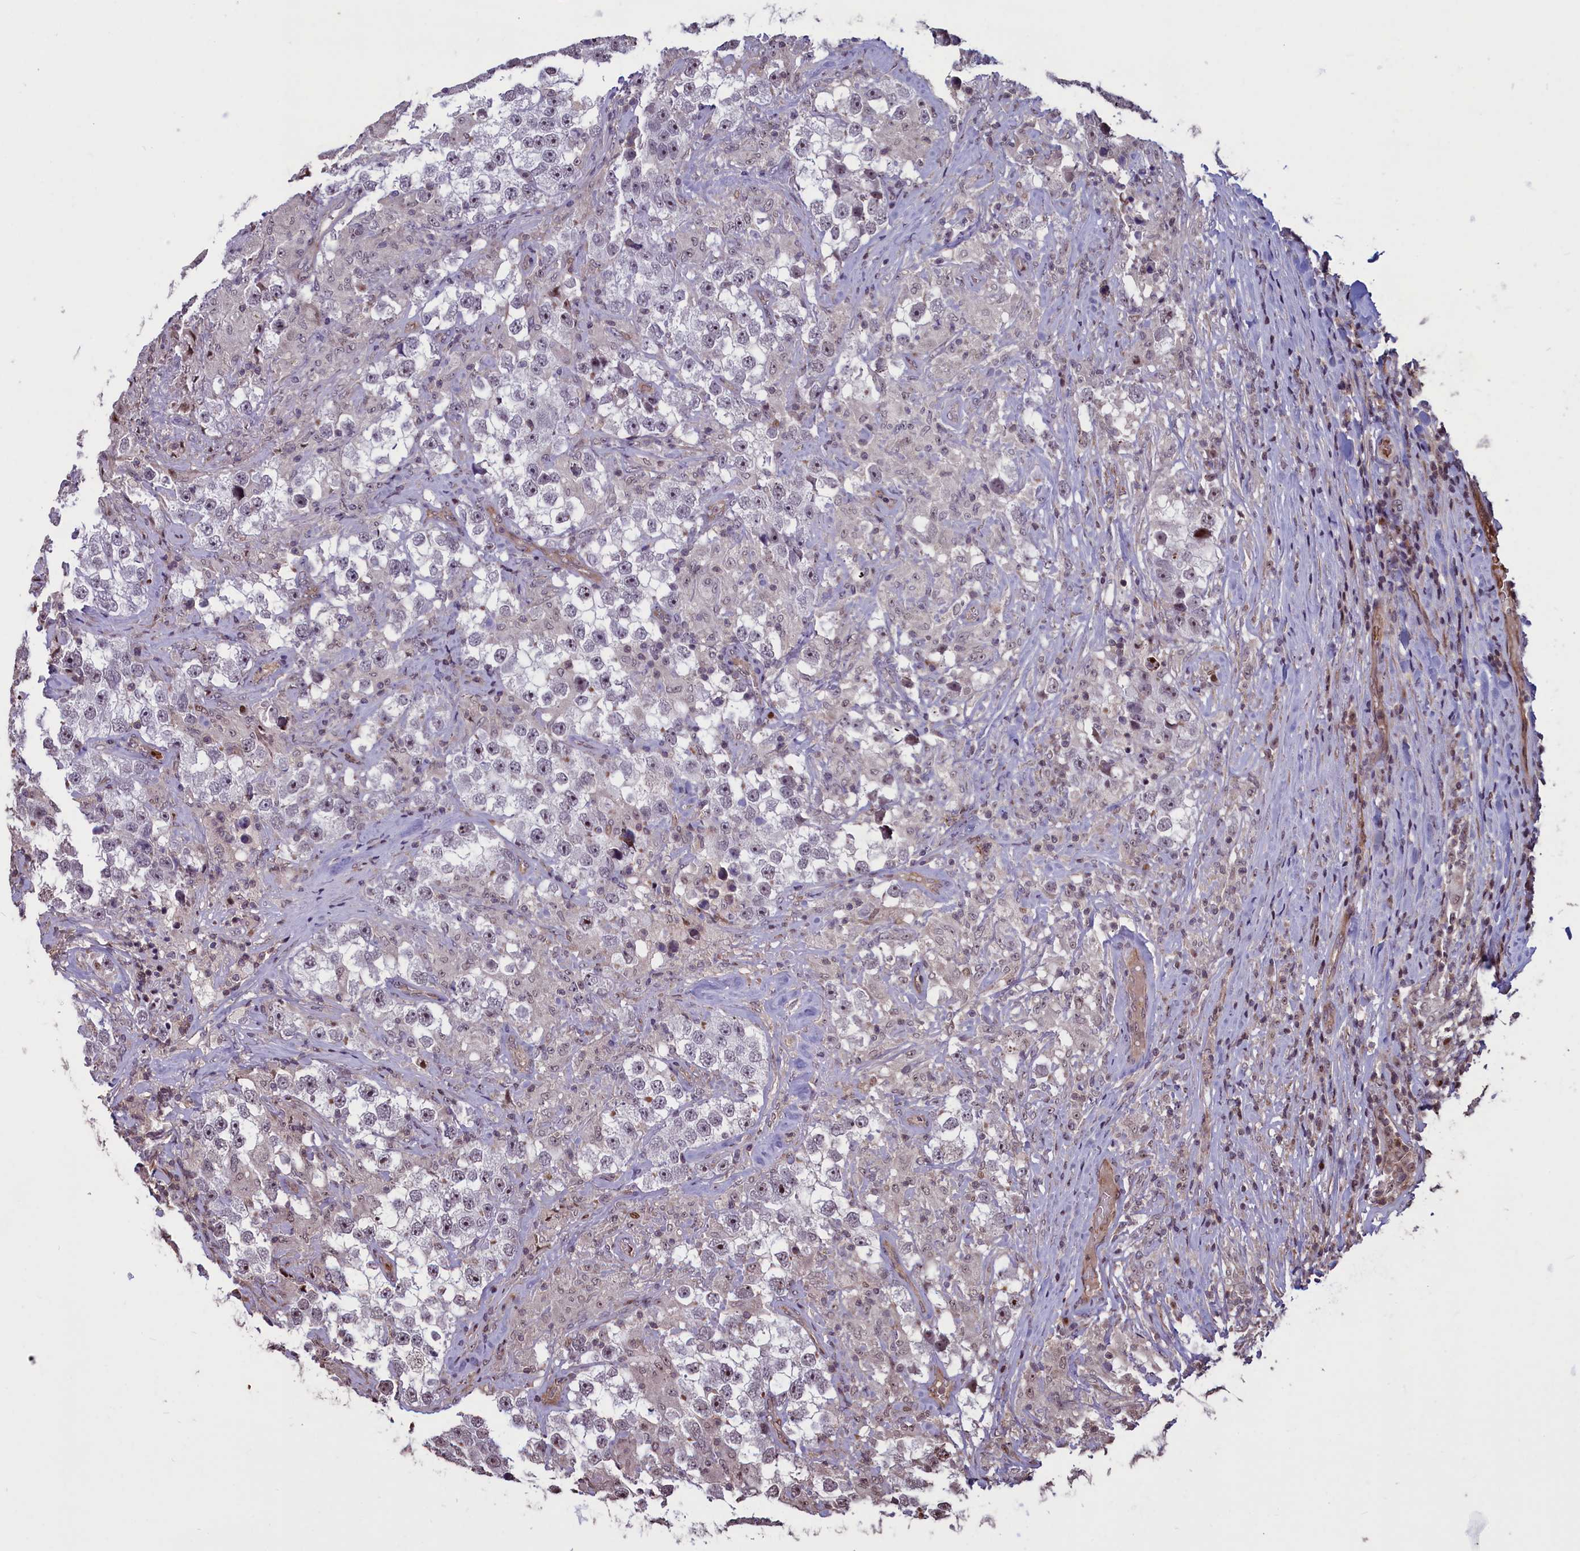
{"staining": {"intensity": "moderate", "quantity": "<25%", "location": "nuclear"}, "tissue": "testis cancer", "cell_type": "Tumor cells", "image_type": "cancer", "snomed": [{"axis": "morphology", "description": "Seminoma, NOS"}, {"axis": "topography", "description": "Testis"}], "caption": "Immunohistochemical staining of human testis seminoma displays low levels of moderate nuclear protein positivity in about <25% of tumor cells. Using DAB (3,3'-diaminobenzidine) (brown) and hematoxylin (blue) stains, captured at high magnification using brightfield microscopy.", "gene": "SHFL", "patient": {"sex": "male", "age": 46}}